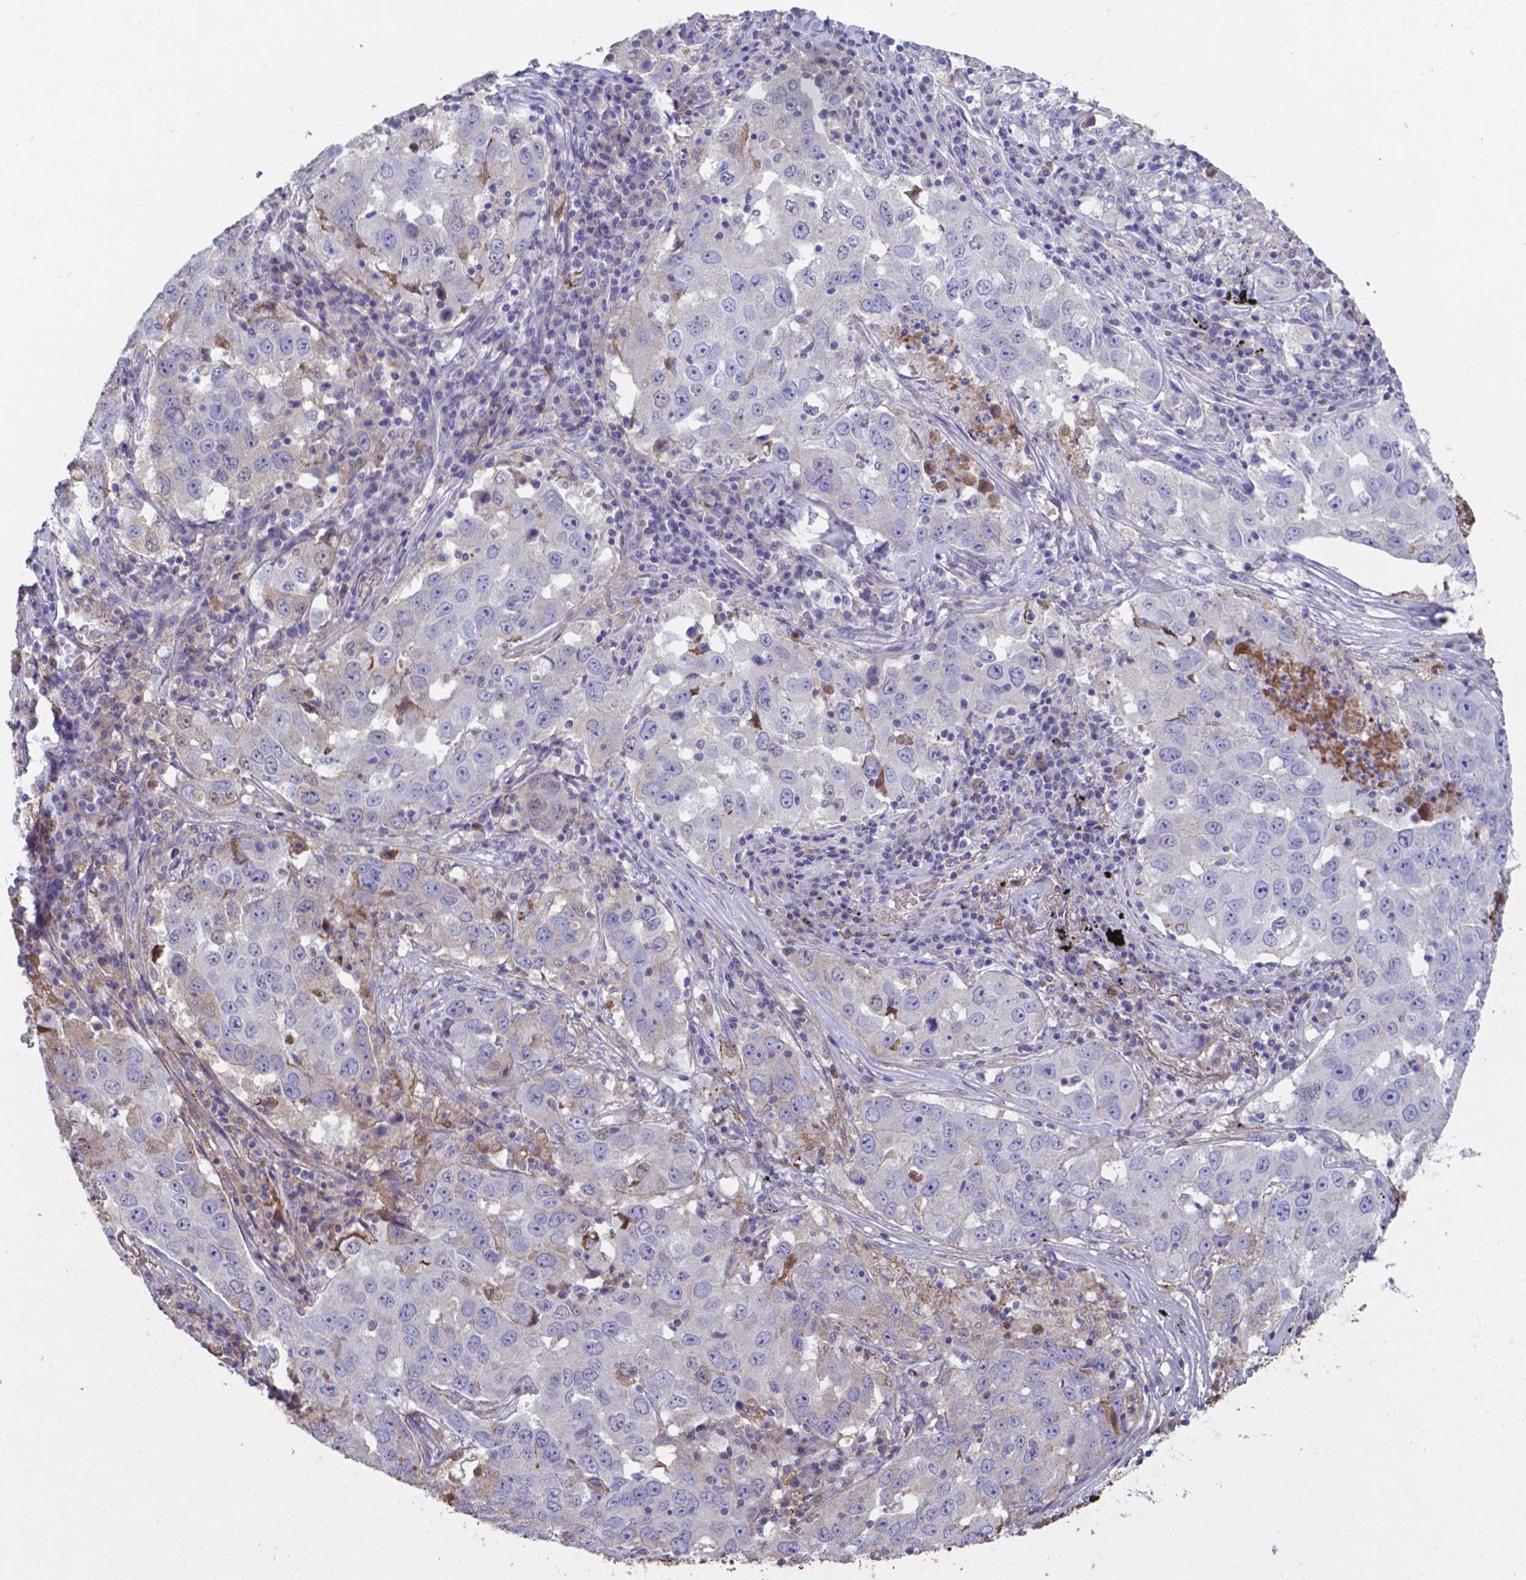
{"staining": {"intensity": "negative", "quantity": "none", "location": "none"}, "tissue": "lung cancer", "cell_type": "Tumor cells", "image_type": "cancer", "snomed": [{"axis": "morphology", "description": "Adenocarcinoma, NOS"}, {"axis": "topography", "description": "Lung"}], "caption": "The image shows no significant staining in tumor cells of lung adenocarcinoma. The staining is performed using DAB brown chromogen with nuclei counter-stained in using hematoxylin.", "gene": "SERPINA1", "patient": {"sex": "male", "age": 73}}